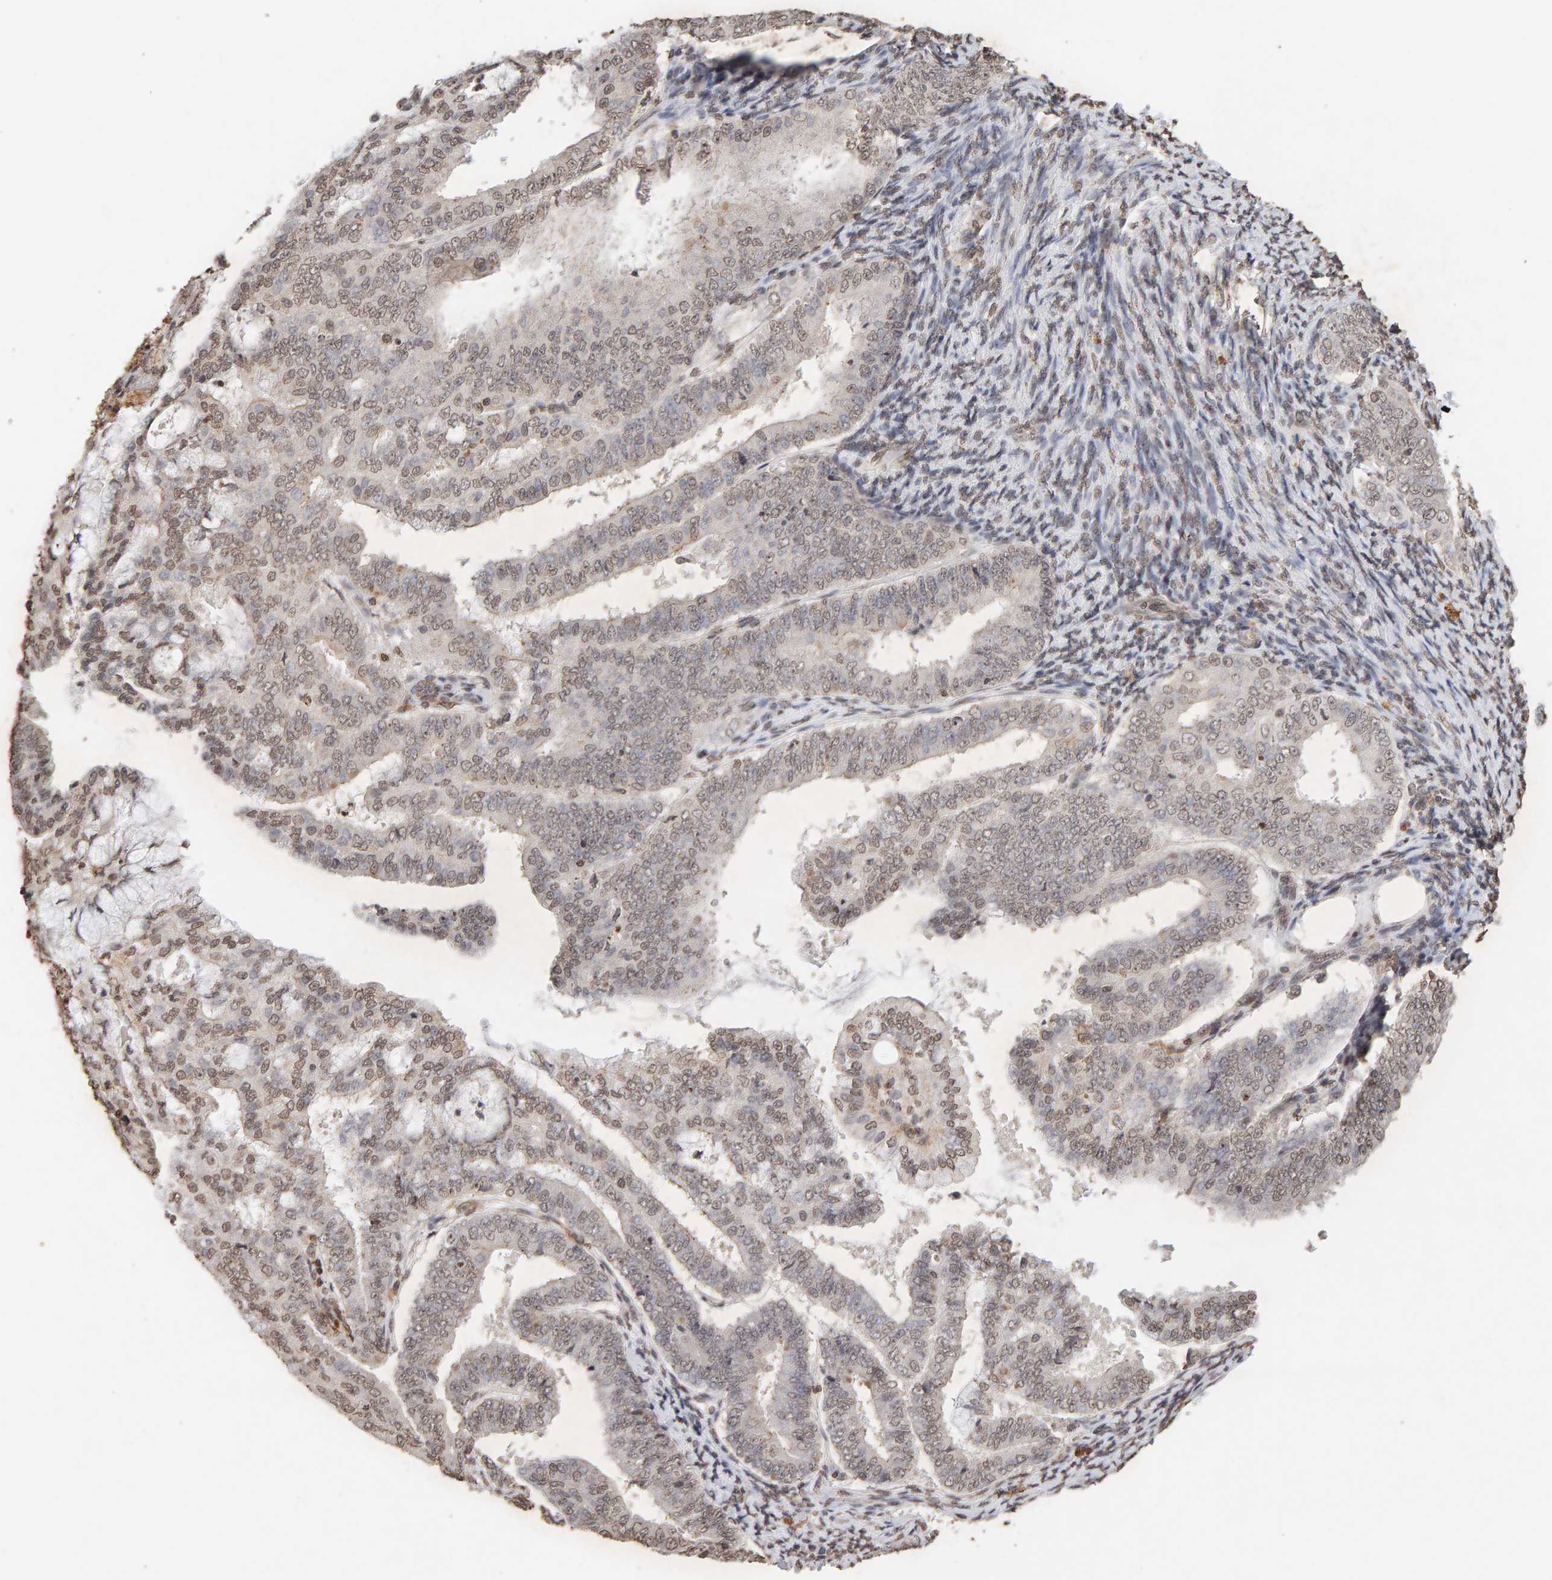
{"staining": {"intensity": "weak", "quantity": ">75%", "location": "nuclear"}, "tissue": "endometrial cancer", "cell_type": "Tumor cells", "image_type": "cancer", "snomed": [{"axis": "morphology", "description": "Adenocarcinoma, NOS"}, {"axis": "topography", "description": "Endometrium"}], "caption": "This image demonstrates immunohistochemistry (IHC) staining of adenocarcinoma (endometrial), with low weak nuclear expression in about >75% of tumor cells.", "gene": "DNAJB5", "patient": {"sex": "female", "age": 63}}